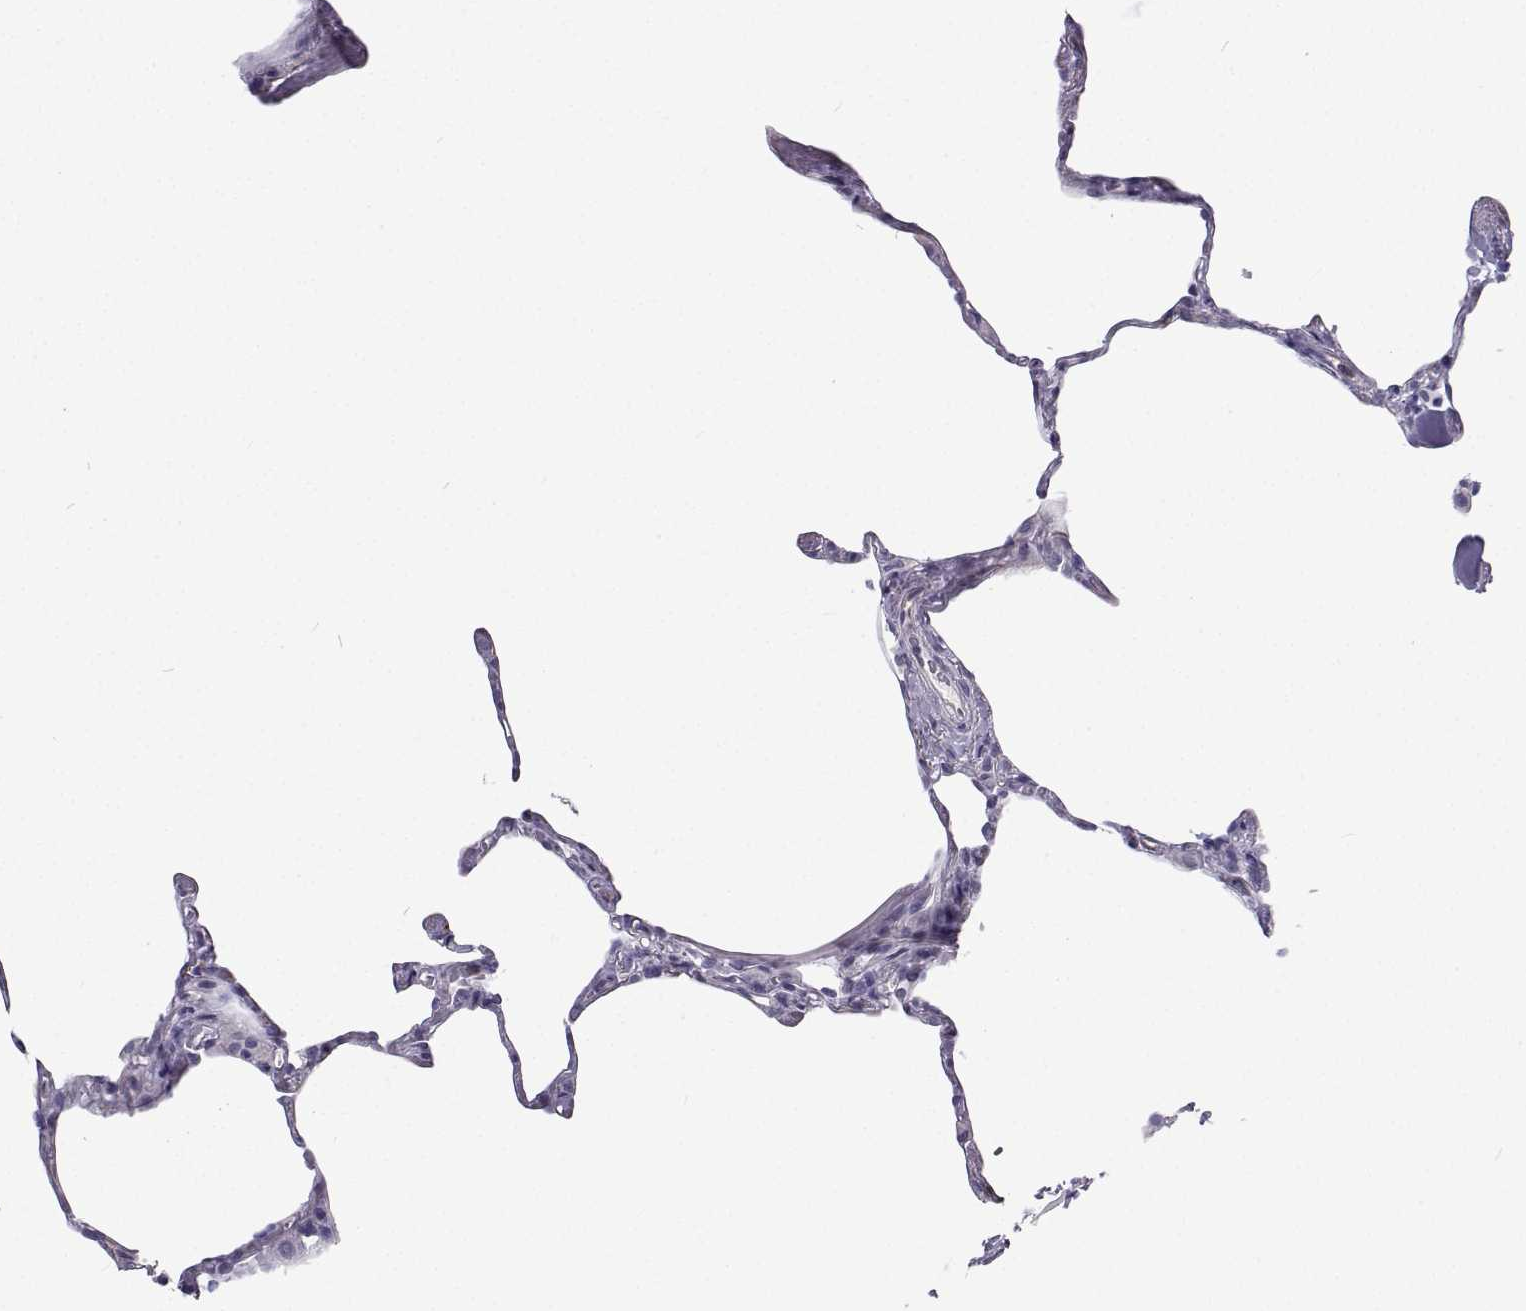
{"staining": {"intensity": "negative", "quantity": "none", "location": "none"}, "tissue": "lung", "cell_type": "Alveolar cells", "image_type": "normal", "snomed": [{"axis": "morphology", "description": "Normal tissue, NOS"}, {"axis": "topography", "description": "Lung"}], "caption": "High magnification brightfield microscopy of unremarkable lung stained with DAB (3,3'-diaminobenzidine) (brown) and counterstained with hematoxylin (blue): alveolar cells show no significant positivity.", "gene": "GALM", "patient": {"sex": "male", "age": 65}}